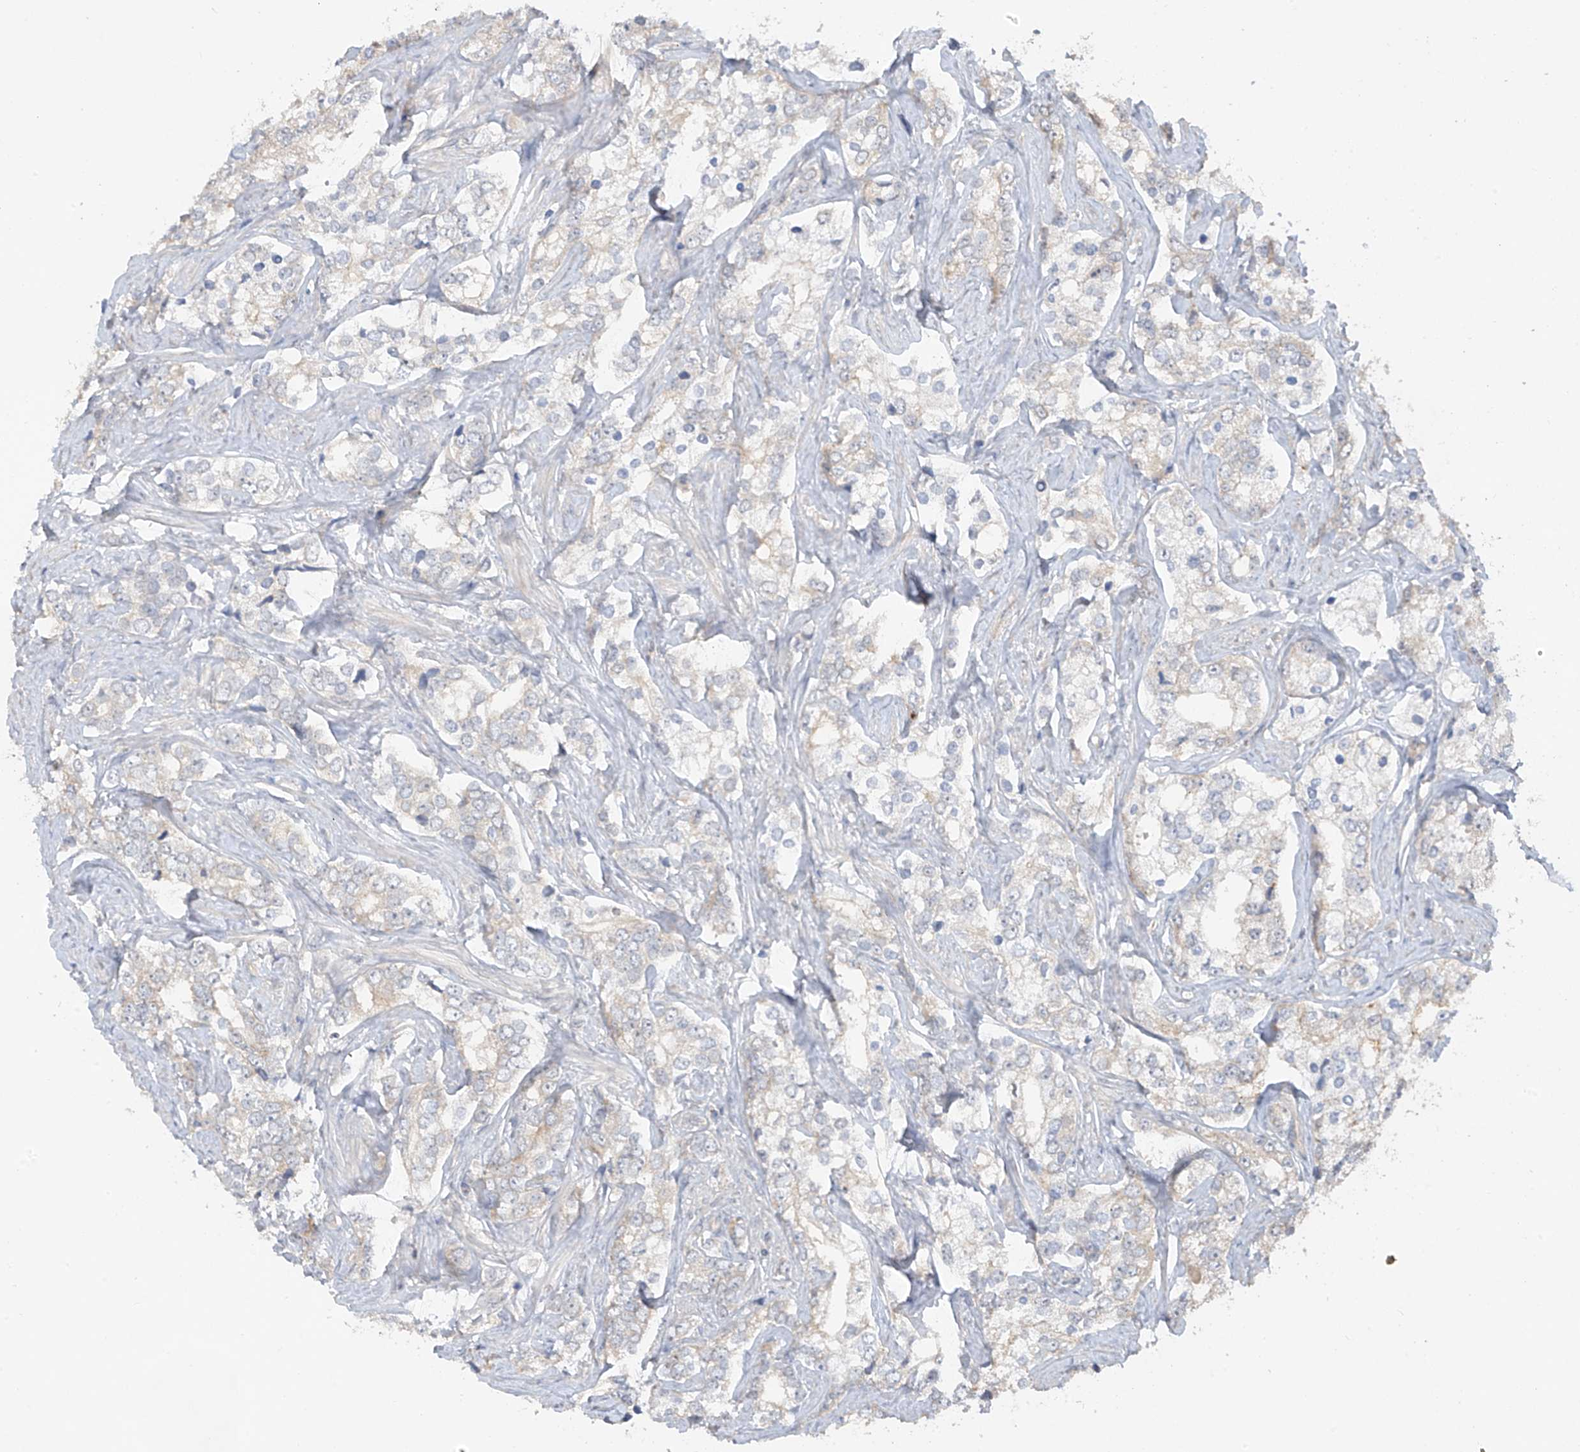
{"staining": {"intensity": "weak", "quantity": "<25%", "location": "cytoplasmic/membranous"}, "tissue": "prostate cancer", "cell_type": "Tumor cells", "image_type": "cancer", "snomed": [{"axis": "morphology", "description": "Adenocarcinoma, High grade"}, {"axis": "topography", "description": "Prostate"}], "caption": "This is a image of immunohistochemistry staining of prostate adenocarcinoma (high-grade), which shows no positivity in tumor cells.", "gene": "ANGEL2", "patient": {"sex": "male", "age": 66}}